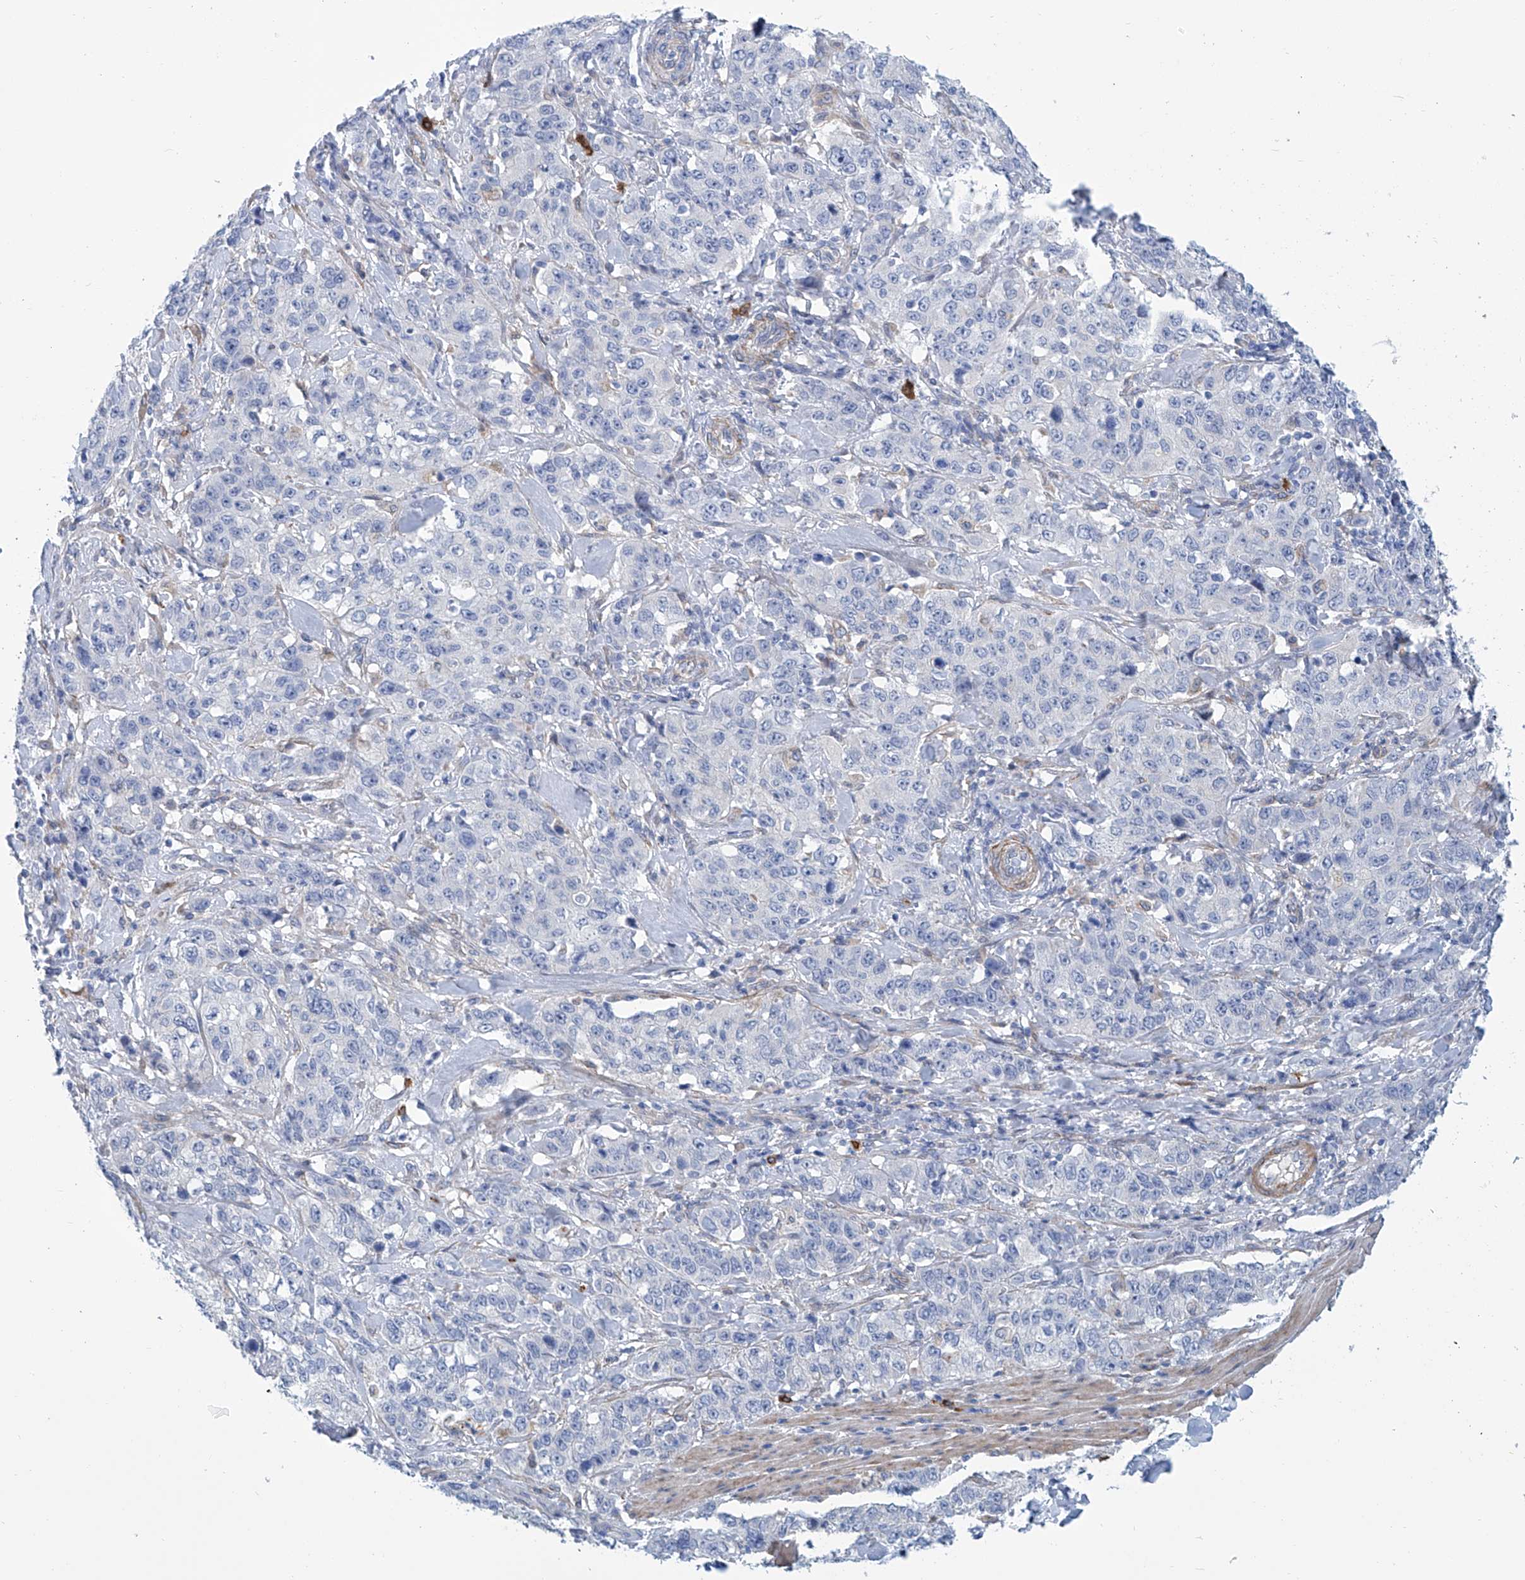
{"staining": {"intensity": "negative", "quantity": "none", "location": "none"}, "tissue": "stomach cancer", "cell_type": "Tumor cells", "image_type": "cancer", "snomed": [{"axis": "morphology", "description": "Adenocarcinoma, NOS"}, {"axis": "topography", "description": "Stomach"}], "caption": "High power microscopy photomicrograph of an IHC histopathology image of stomach adenocarcinoma, revealing no significant positivity in tumor cells.", "gene": "TNN", "patient": {"sex": "male", "age": 48}}